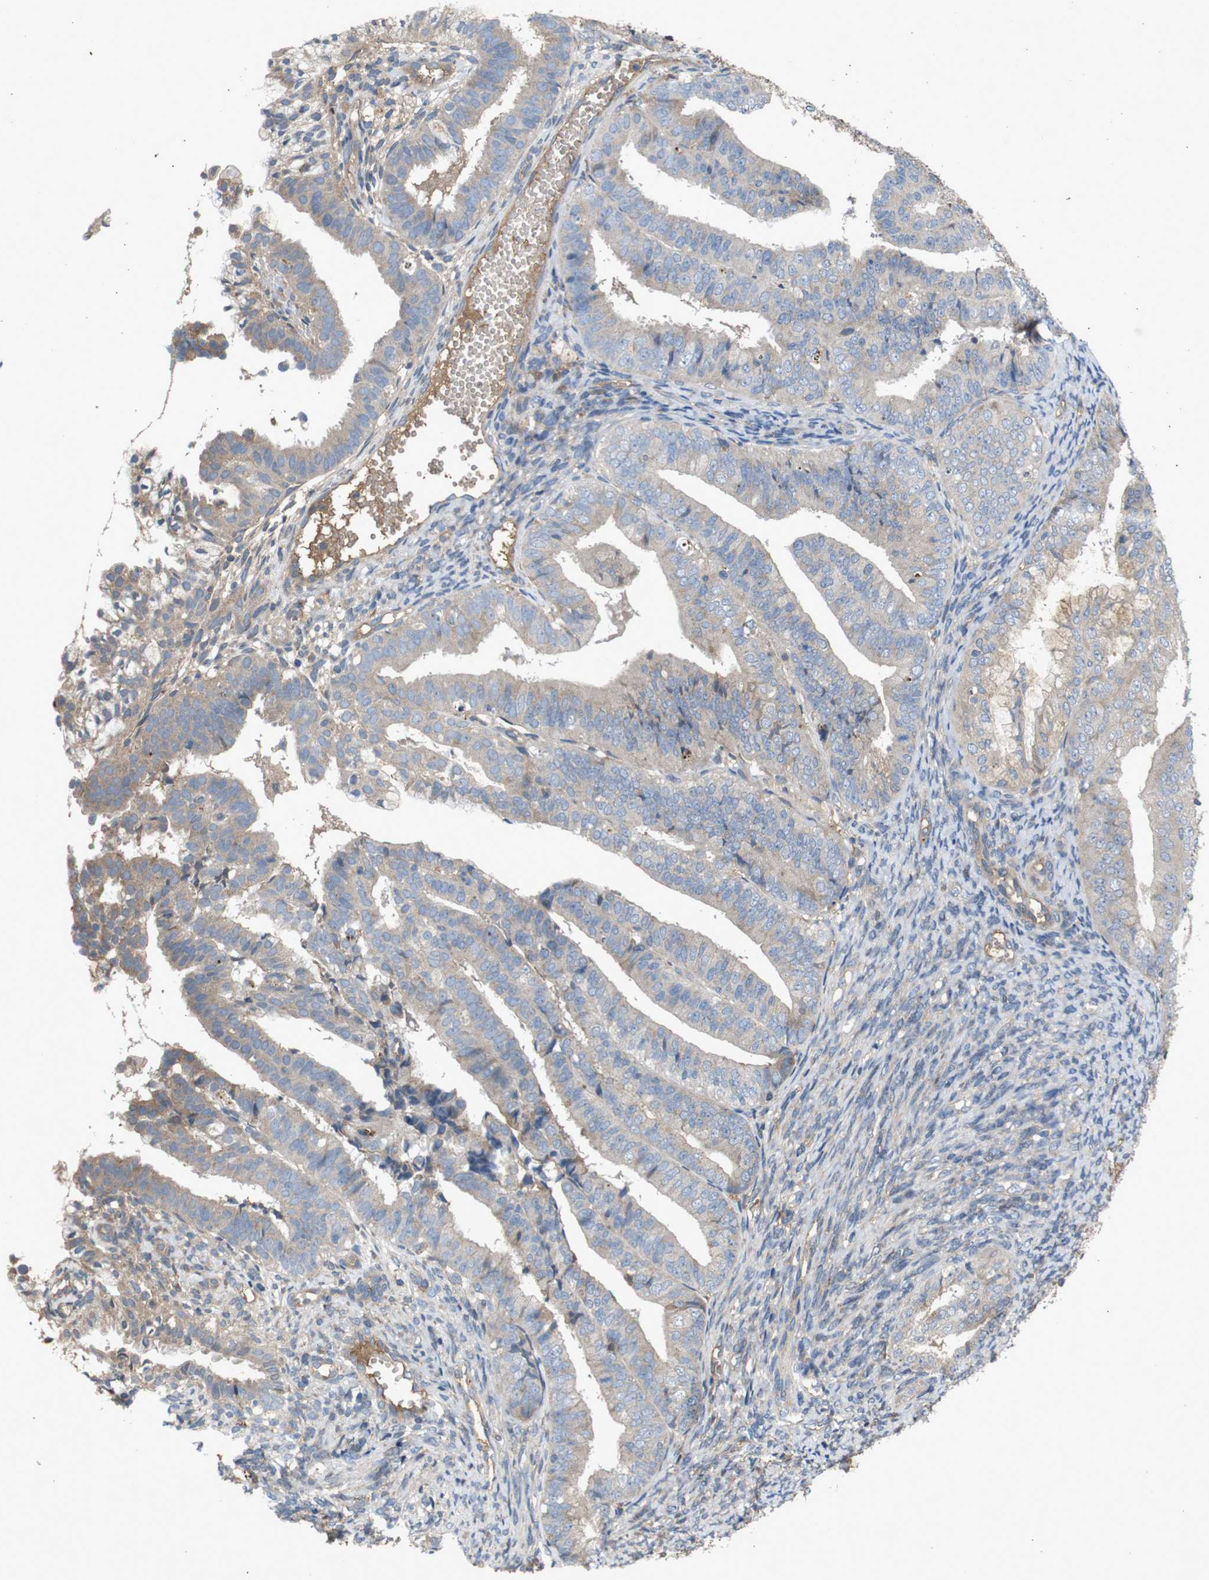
{"staining": {"intensity": "weak", "quantity": "25%-75%", "location": "cytoplasmic/membranous"}, "tissue": "endometrial cancer", "cell_type": "Tumor cells", "image_type": "cancer", "snomed": [{"axis": "morphology", "description": "Adenocarcinoma, NOS"}, {"axis": "topography", "description": "Endometrium"}], "caption": "Protein staining exhibits weak cytoplasmic/membranous positivity in about 25%-75% of tumor cells in endometrial cancer (adenocarcinoma).", "gene": "PTPN1", "patient": {"sex": "female", "age": 63}}